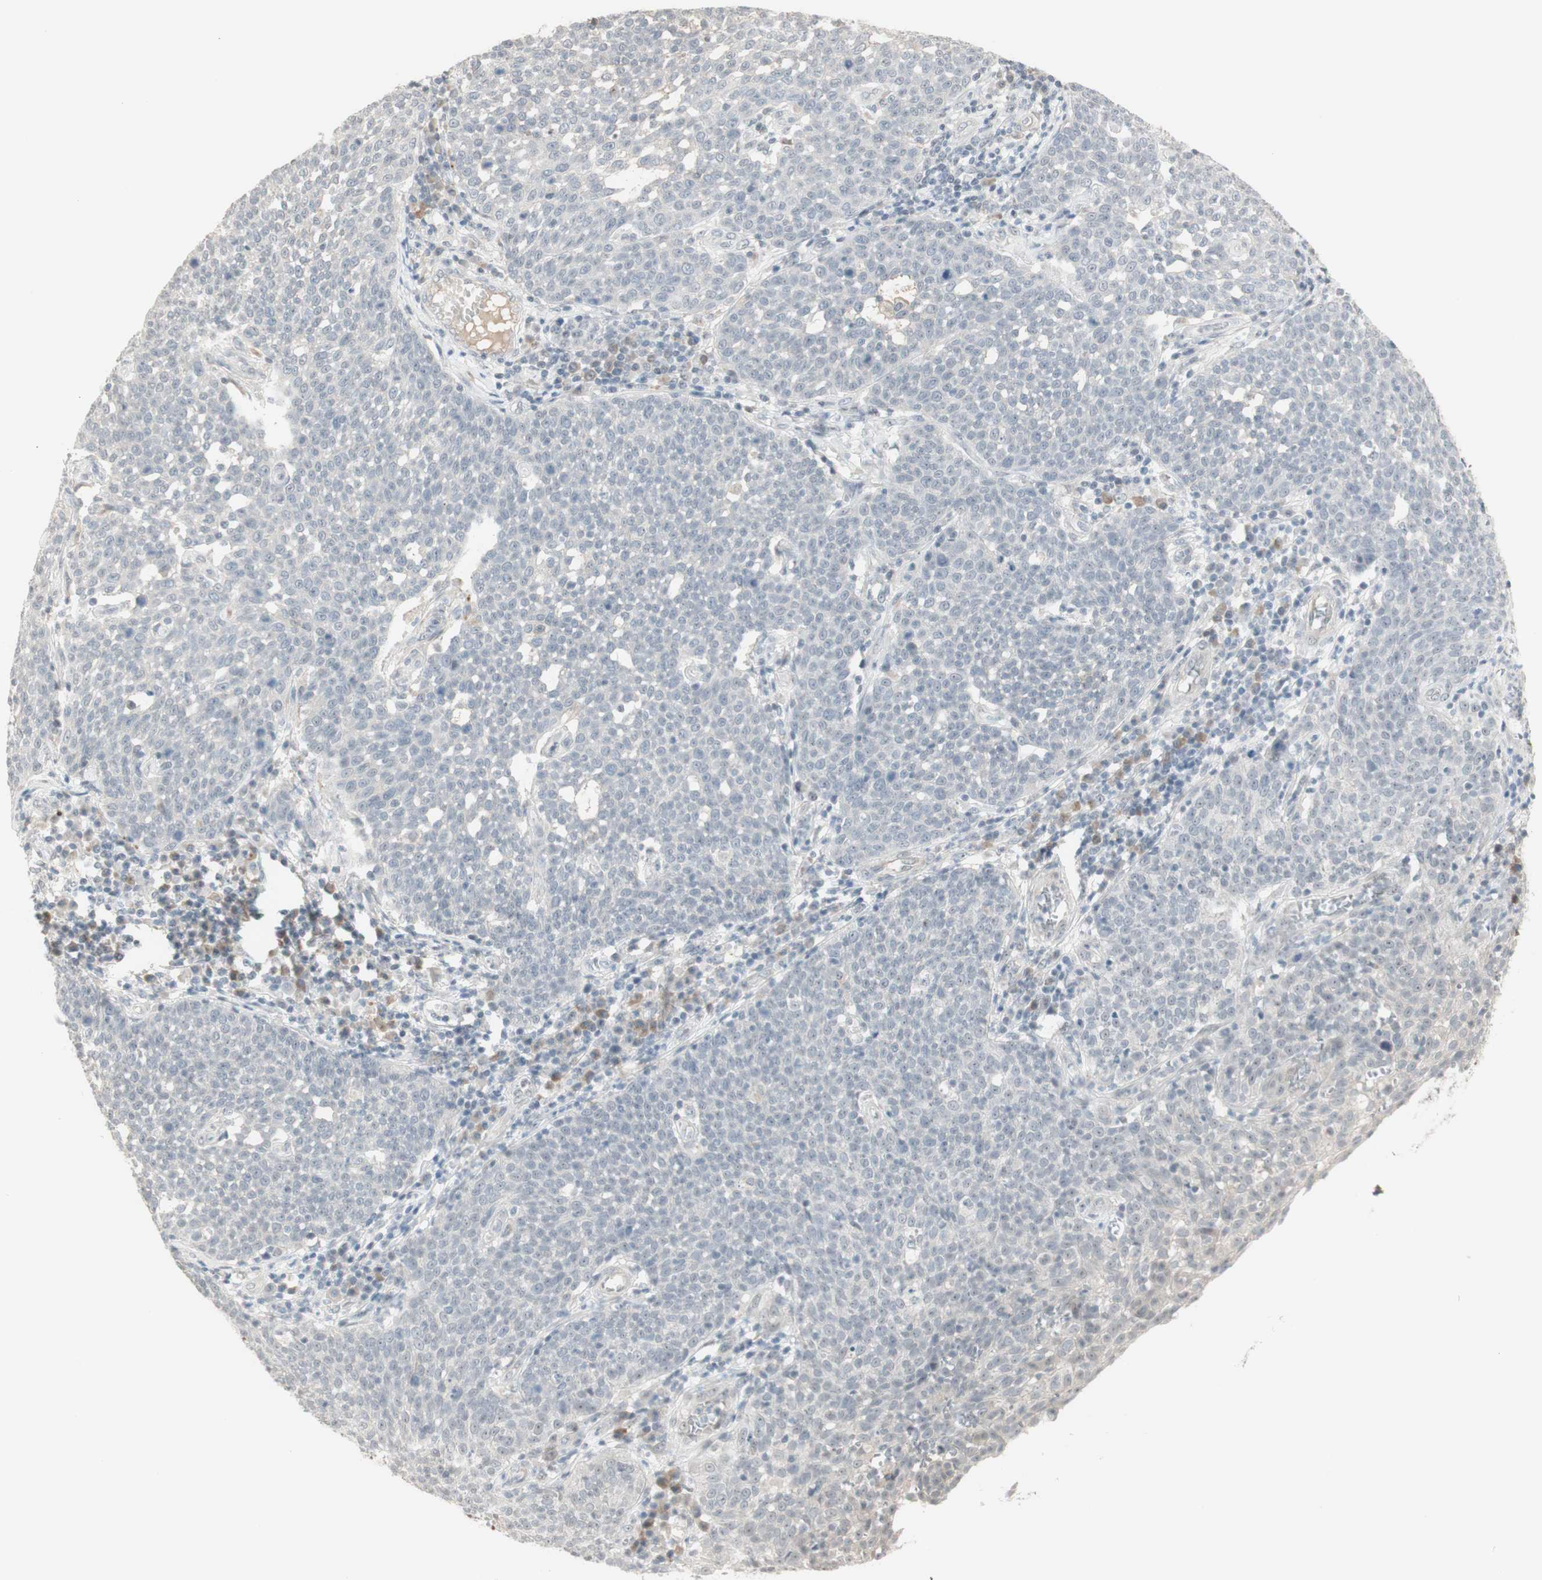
{"staining": {"intensity": "negative", "quantity": "none", "location": "none"}, "tissue": "cervical cancer", "cell_type": "Tumor cells", "image_type": "cancer", "snomed": [{"axis": "morphology", "description": "Squamous cell carcinoma, NOS"}, {"axis": "topography", "description": "Cervix"}], "caption": "Image shows no protein expression in tumor cells of cervical squamous cell carcinoma tissue.", "gene": "PLCD4", "patient": {"sex": "female", "age": 34}}